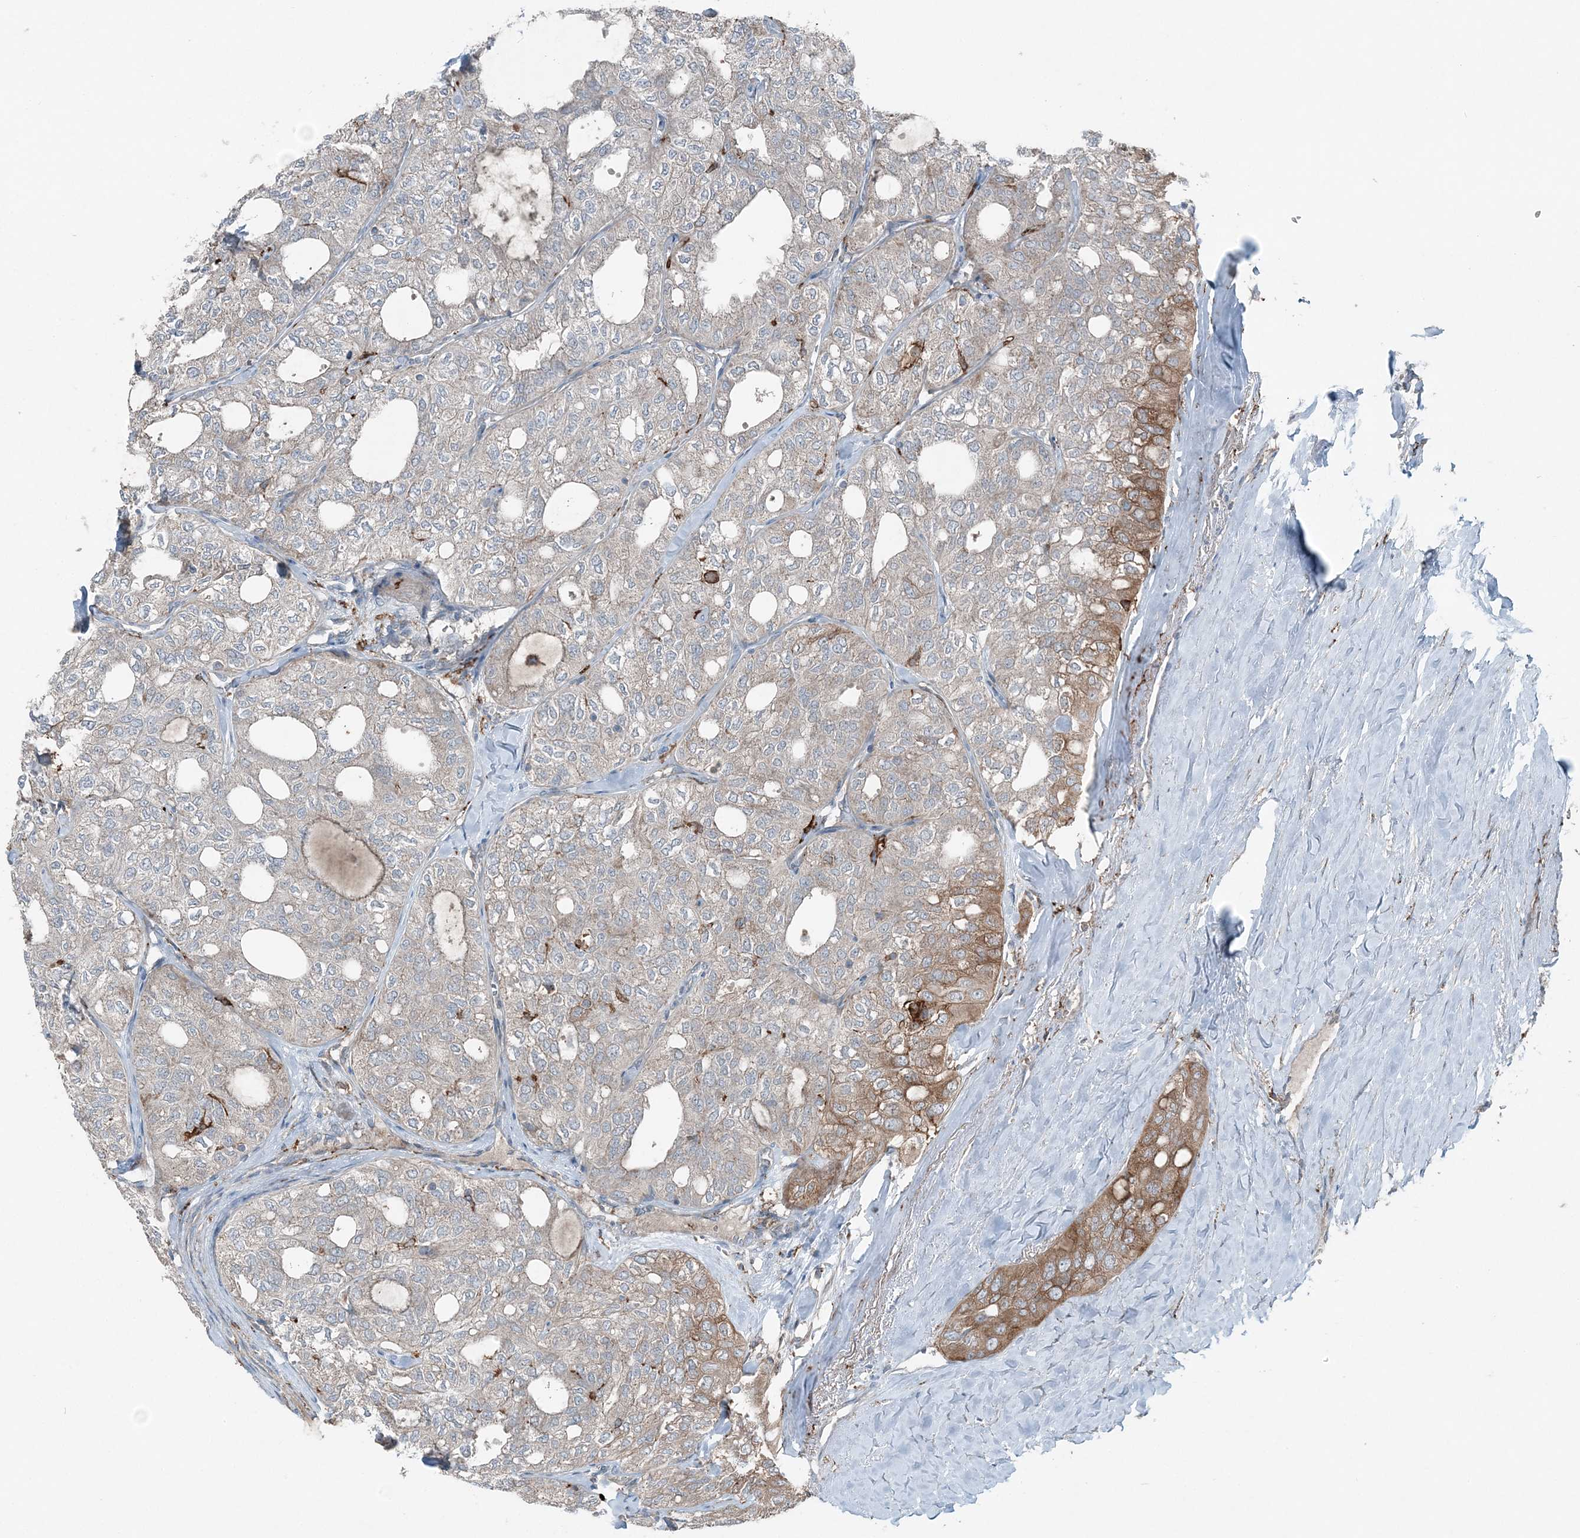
{"staining": {"intensity": "moderate", "quantity": "<25%", "location": "cytoplasmic/membranous"}, "tissue": "thyroid cancer", "cell_type": "Tumor cells", "image_type": "cancer", "snomed": [{"axis": "morphology", "description": "Follicular adenoma carcinoma, NOS"}, {"axis": "topography", "description": "Thyroid gland"}], "caption": "A histopathology image showing moderate cytoplasmic/membranous positivity in approximately <25% of tumor cells in thyroid cancer, as visualized by brown immunohistochemical staining.", "gene": "KY", "patient": {"sex": "male", "age": 75}}